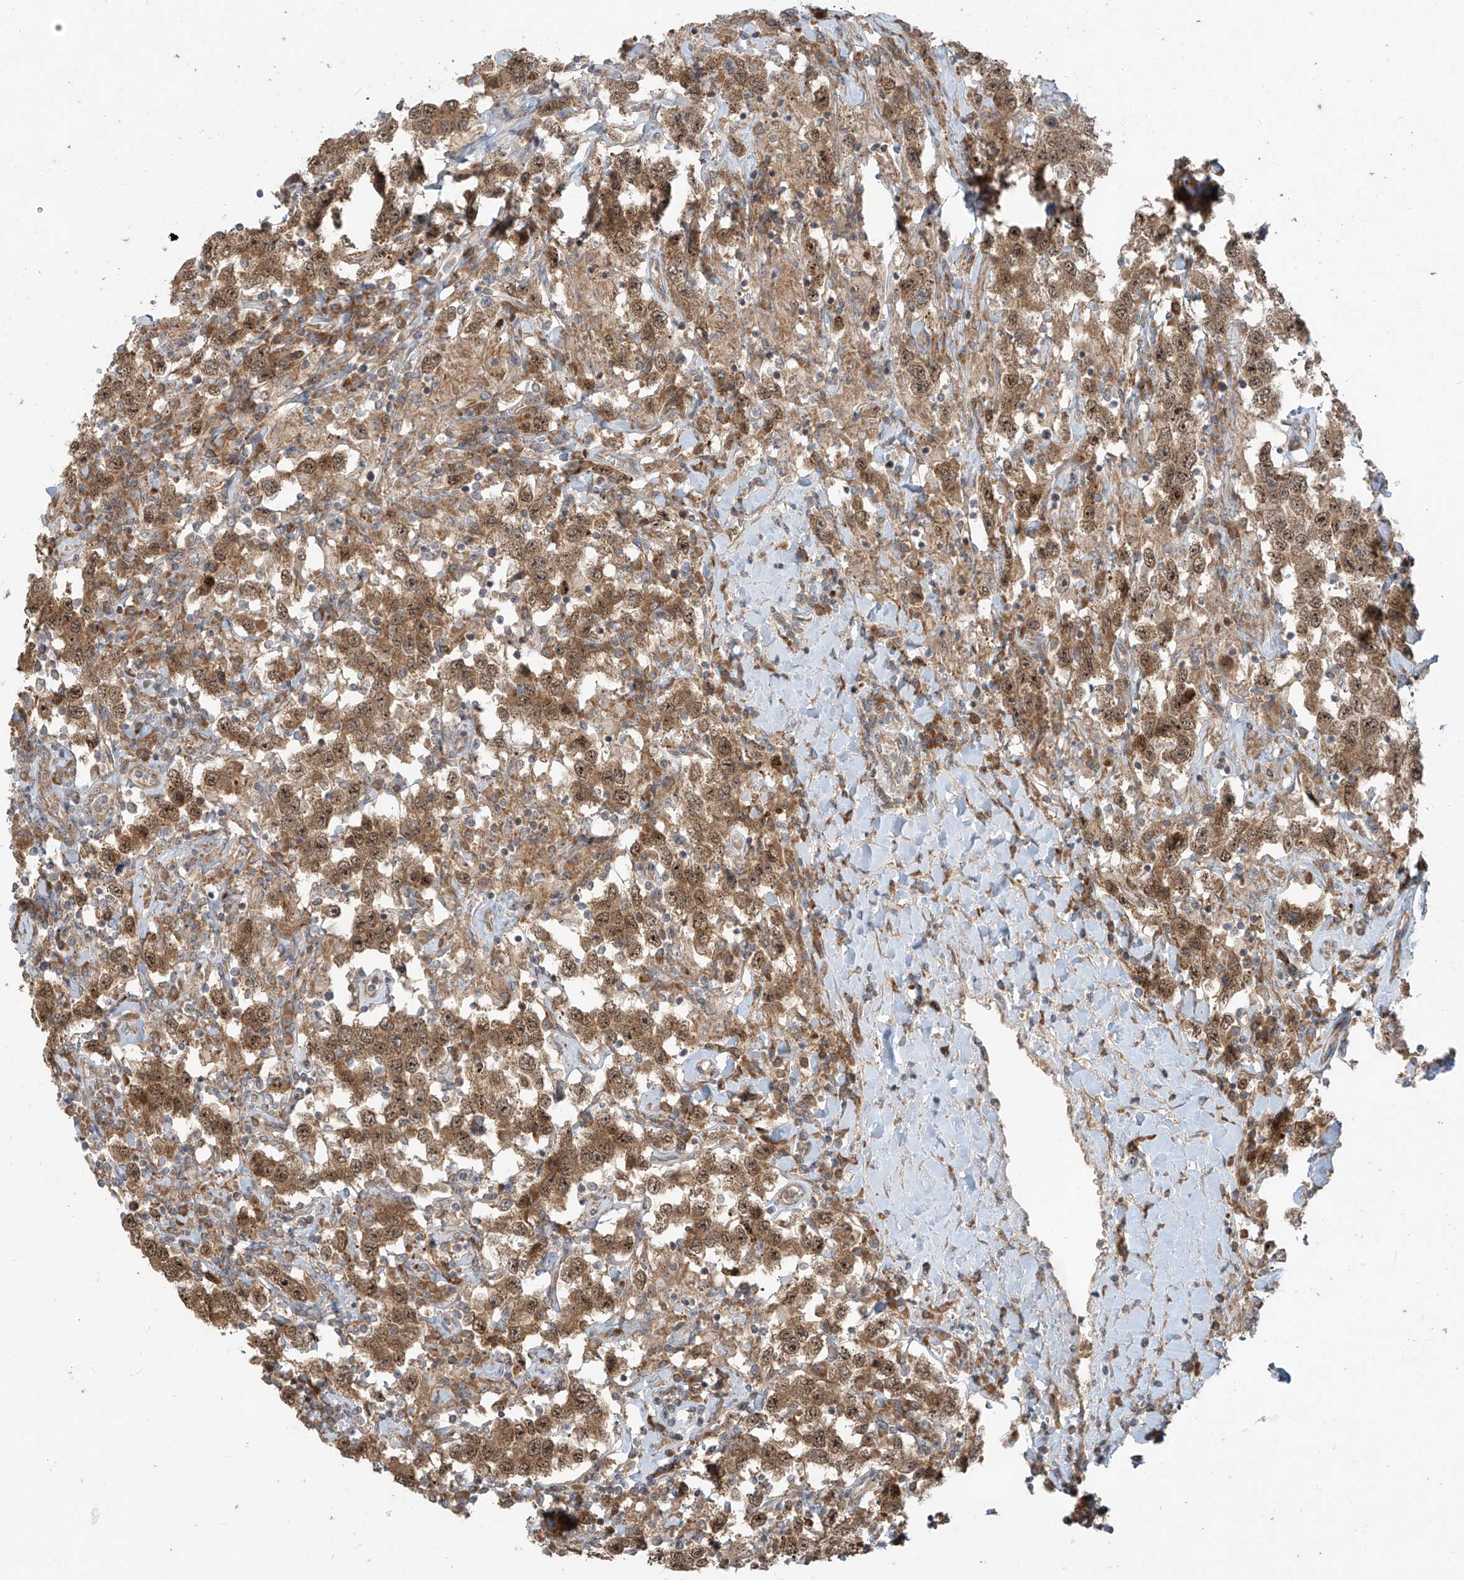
{"staining": {"intensity": "strong", "quantity": ">75%", "location": "cytoplasmic/membranous,nuclear"}, "tissue": "testis cancer", "cell_type": "Tumor cells", "image_type": "cancer", "snomed": [{"axis": "morphology", "description": "Seminoma, NOS"}, {"axis": "topography", "description": "Testis"}], "caption": "Tumor cells exhibit high levels of strong cytoplasmic/membranous and nuclear expression in approximately >75% of cells in testis cancer. The staining was performed using DAB (3,3'-diaminobenzidine) to visualize the protein expression in brown, while the nuclei were stained in blue with hematoxylin (Magnification: 20x).", "gene": "KATNIP", "patient": {"sex": "male", "age": 41}}